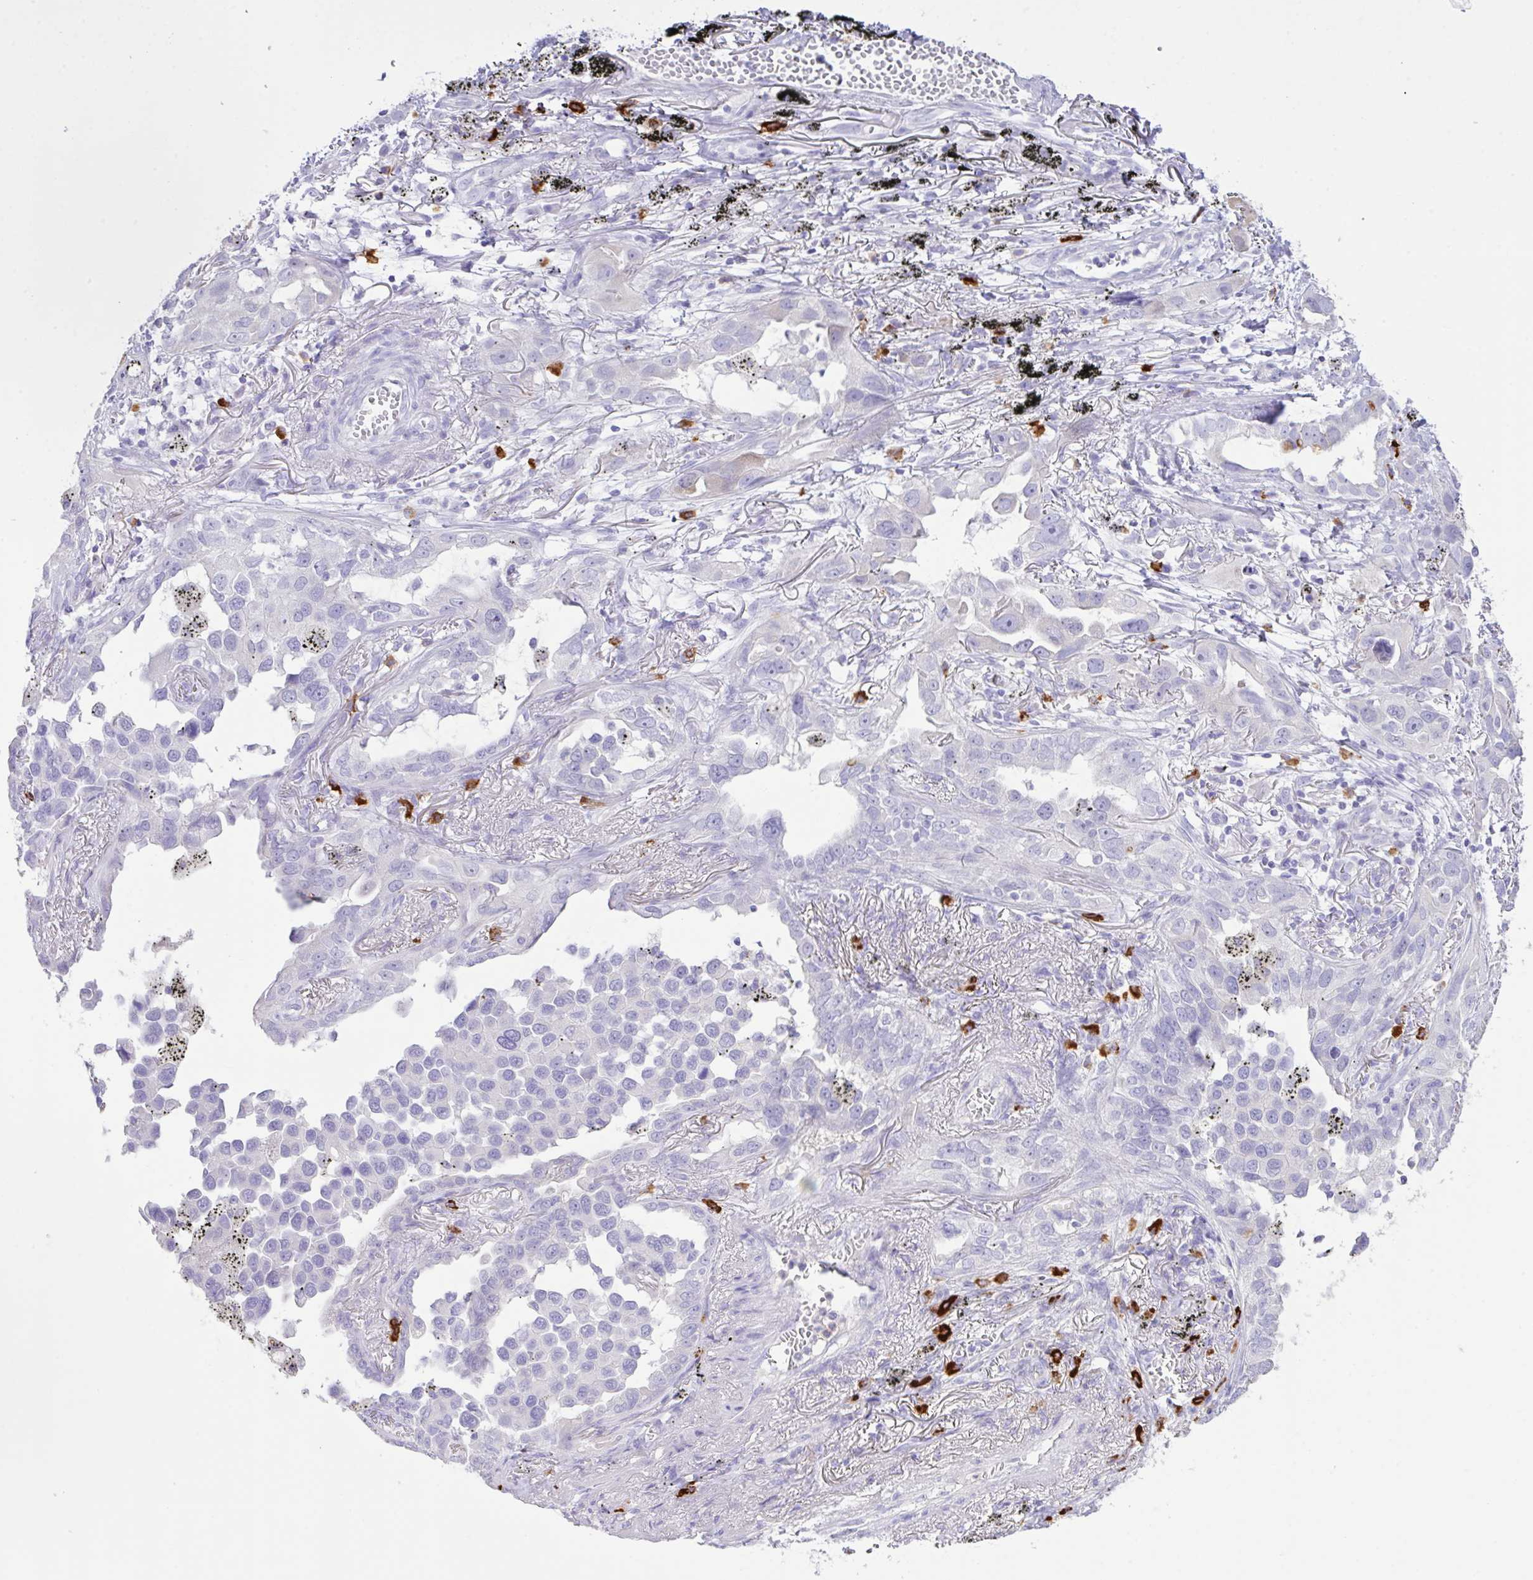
{"staining": {"intensity": "negative", "quantity": "none", "location": "none"}, "tissue": "lung cancer", "cell_type": "Tumor cells", "image_type": "cancer", "snomed": [{"axis": "morphology", "description": "Adenocarcinoma, NOS"}, {"axis": "topography", "description": "Lung"}], "caption": "Tumor cells show no significant expression in lung cancer (adenocarcinoma).", "gene": "CST11", "patient": {"sex": "male", "age": 67}}